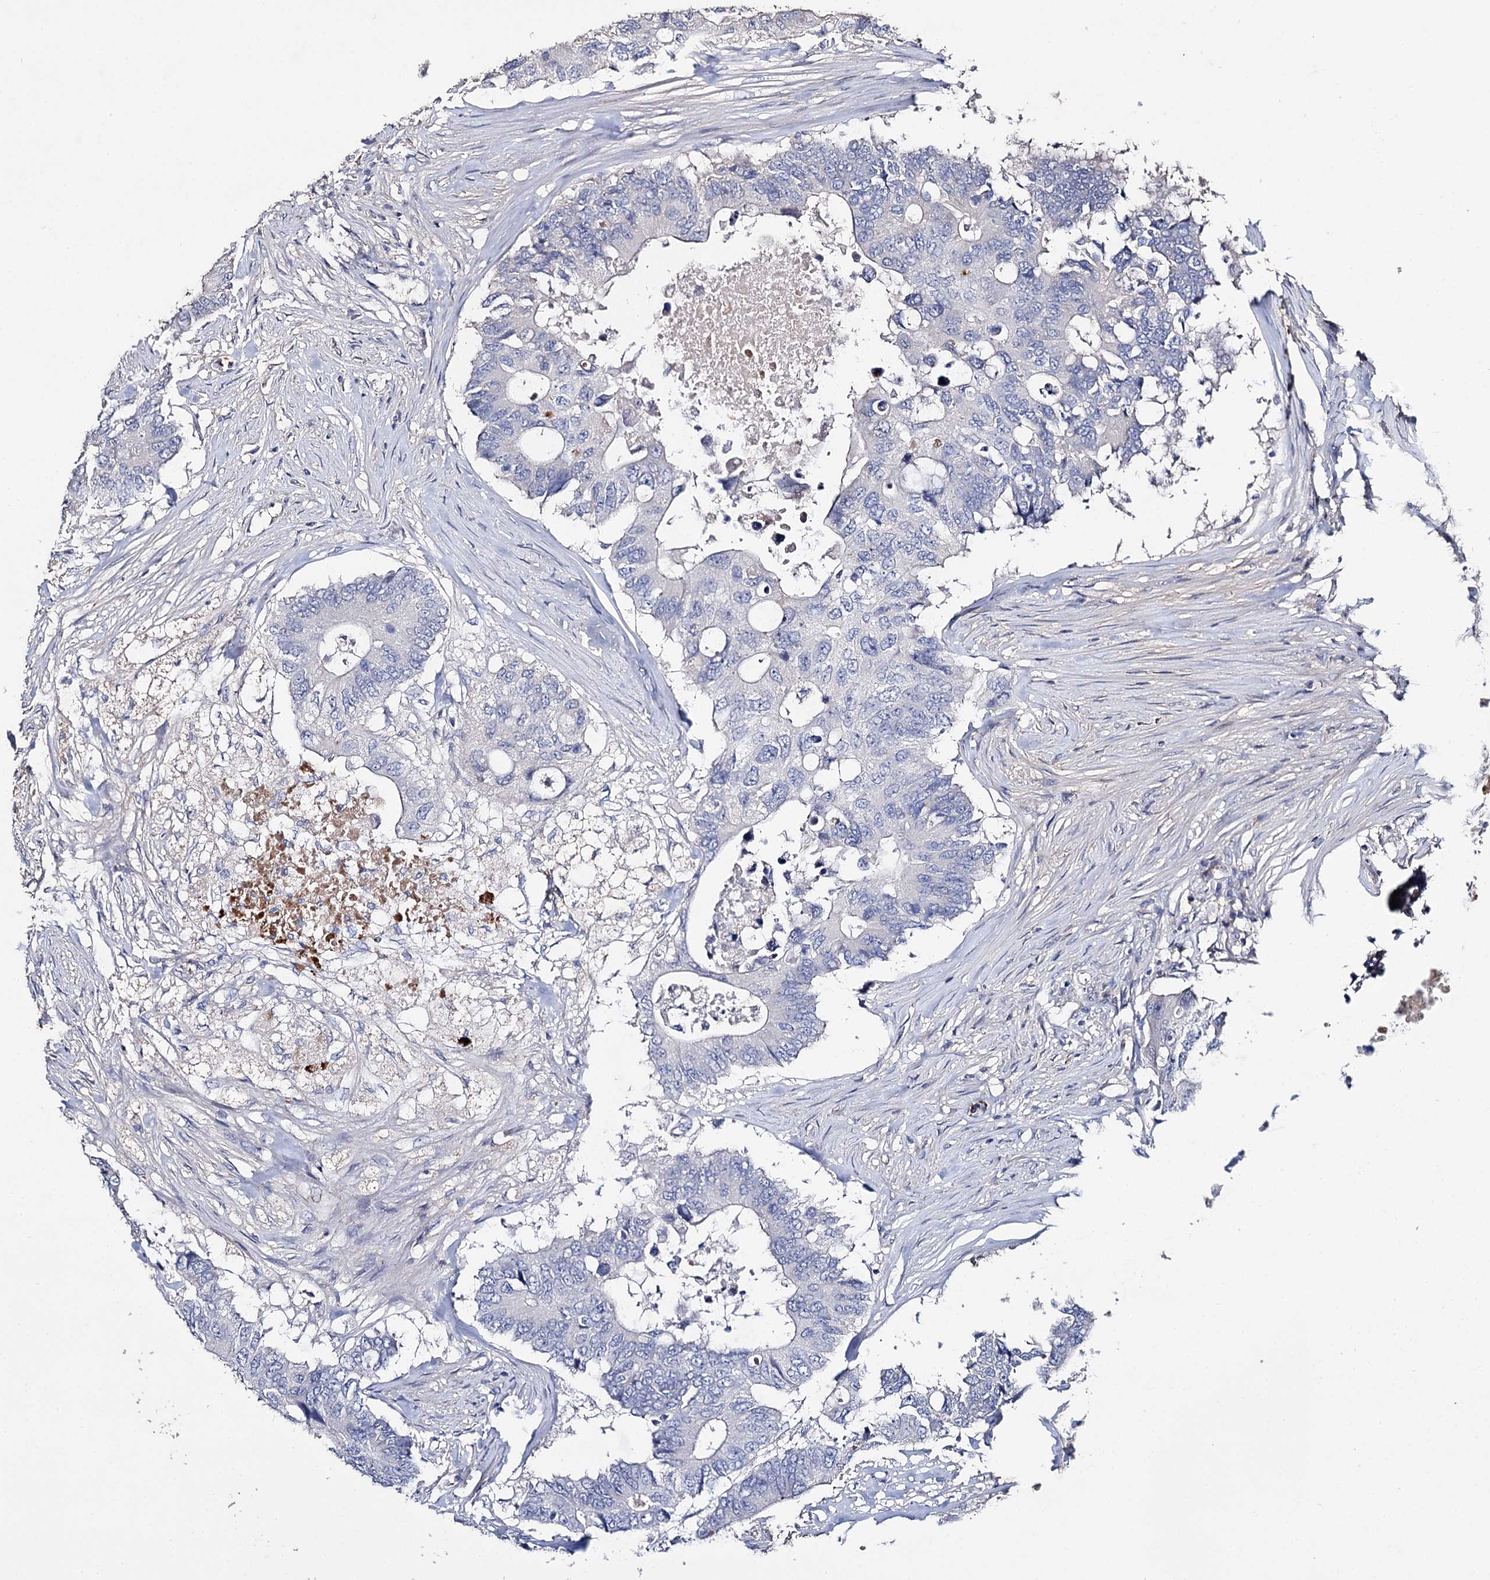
{"staining": {"intensity": "negative", "quantity": "none", "location": "none"}, "tissue": "colorectal cancer", "cell_type": "Tumor cells", "image_type": "cancer", "snomed": [{"axis": "morphology", "description": "Adenocarcinoma, NOS"}, {"axis": "topography", "description": "Colon"}], "caption": "High magnification brightfield microscopy of colorectal cancer (adenocarcinoma) stained with DAB (brown) and counterstained with hematoxylin (blue): tumor cells show no significant staining.", "gene": "DNAH6", "patient": {"sex": "male", "age": 71}}